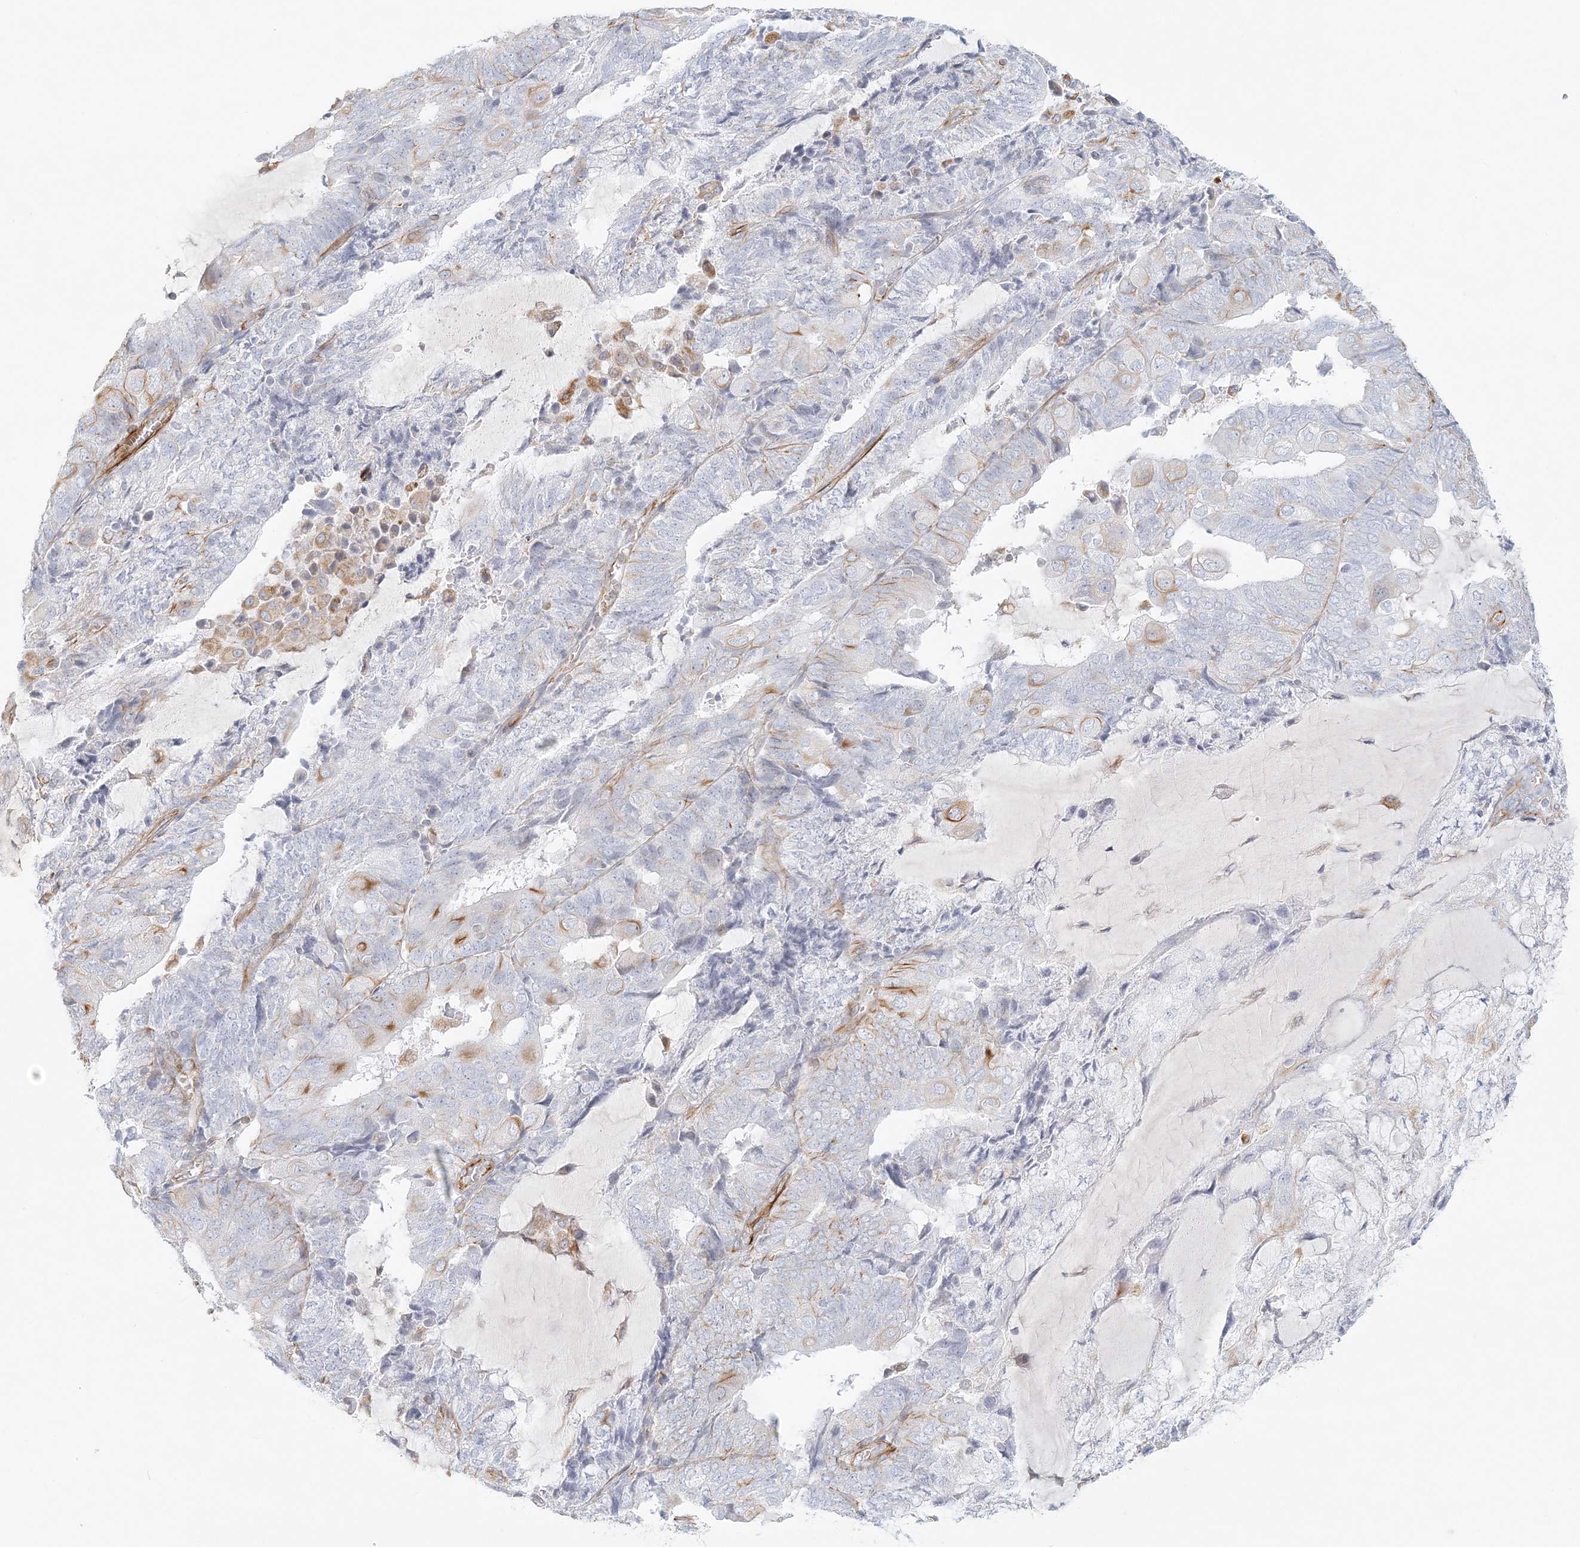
{"staining": {"intensity": "negative", "quantity": "none", "location": "none"}, "tissue": "endometrial cancer", "cell_type": "Tumor cells", "image_type": "cancer", "snomed": [{"axis": "morphology", "description": "Adenocarcinoma, NOS"}, {"axis": "topography", "description": "Endometrium"}], "caption": "DAB immunohistochemical staining of endometrial cancer (adenocarcinoma) shows no significant staining in tumor cells. (DAB immunohistochemistry (IHC) with hematoxylin counter stain).", "gene": "DMRTB1", "patient": {"sex": "female", "age": 81}}